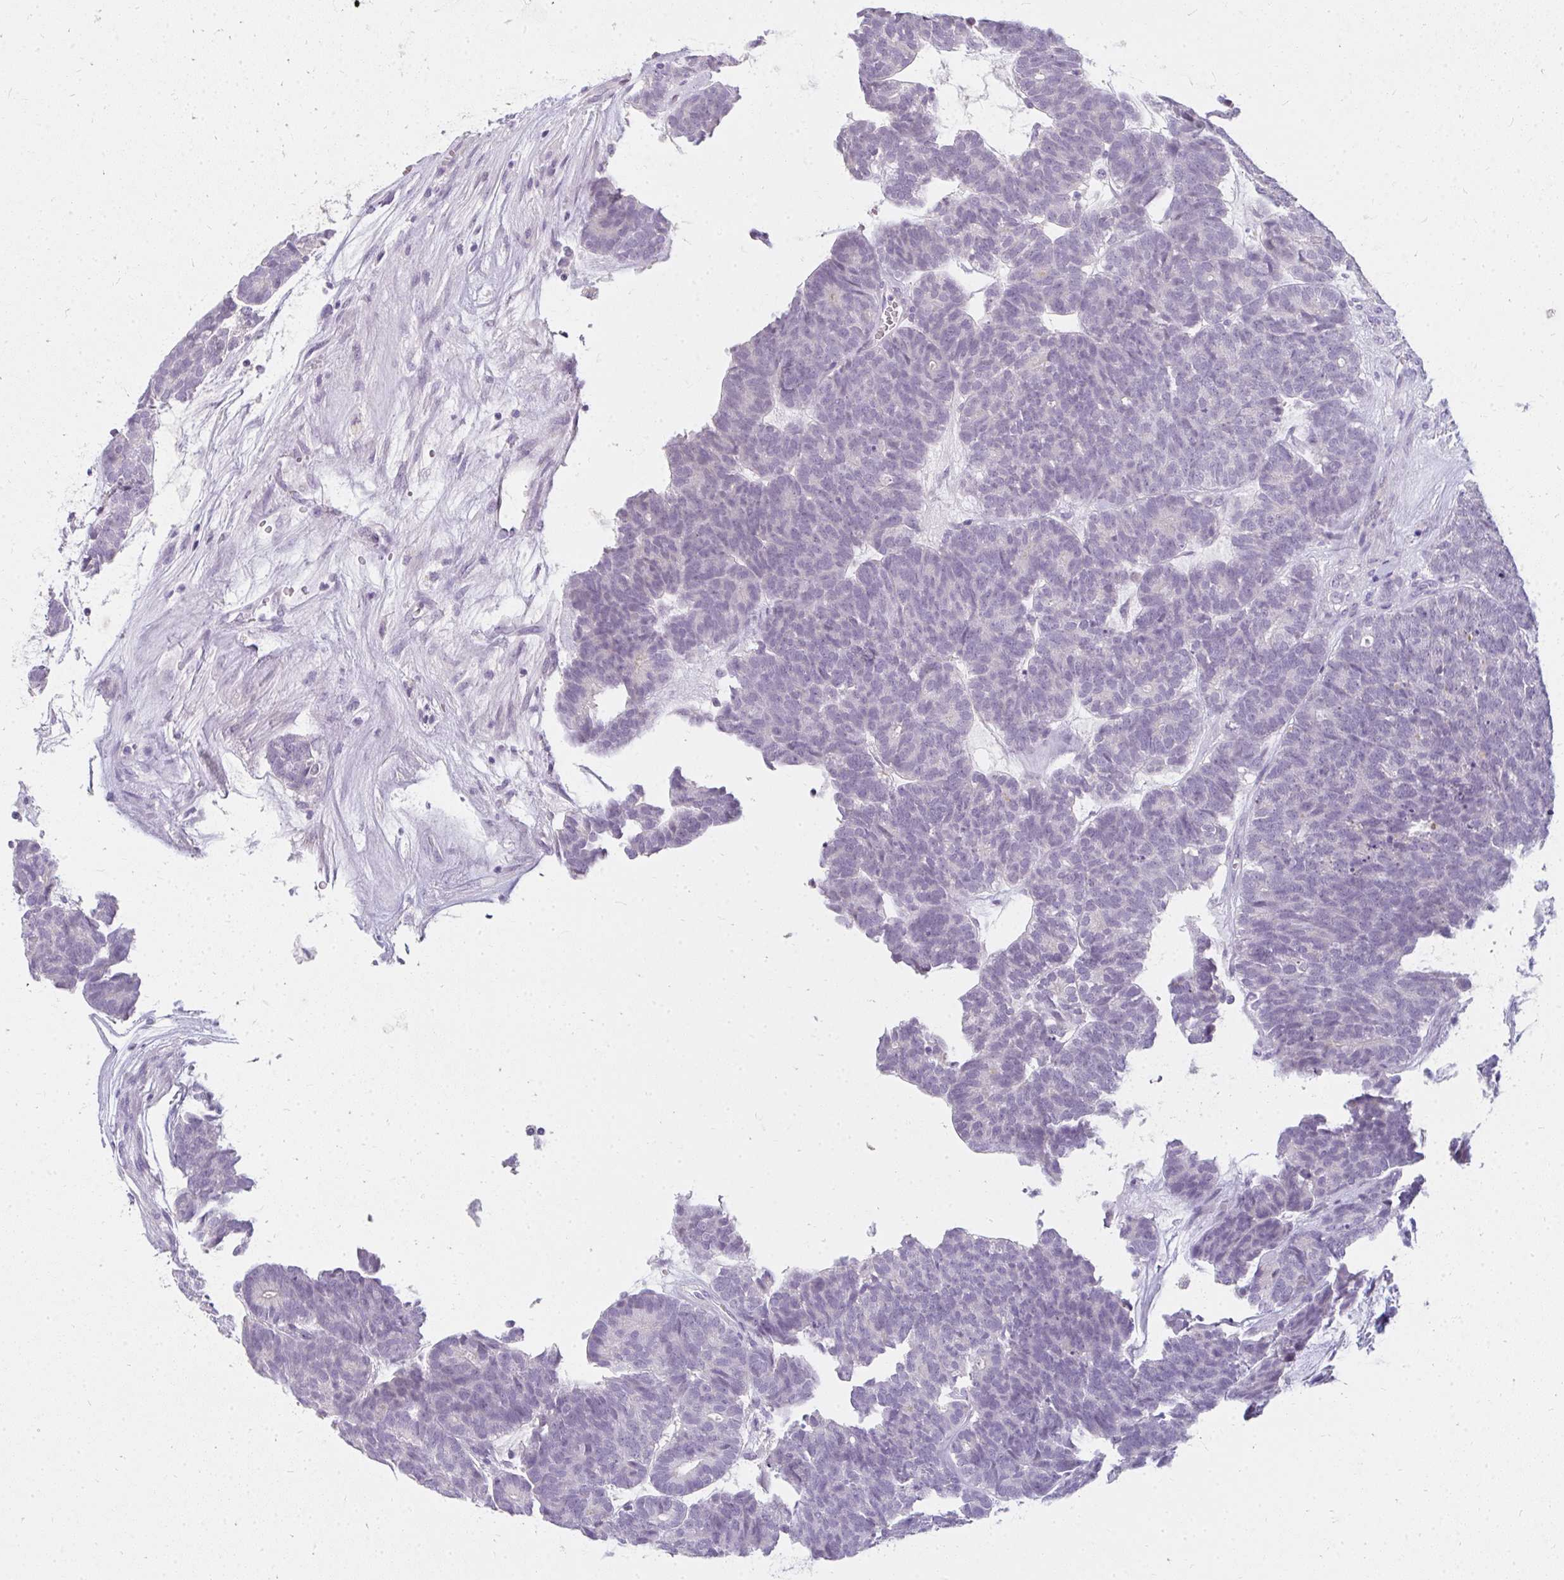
{"staining": {"intensity": "negative", "quantity": "none", "location": "none"}, "tissue": "head and neck cancer", "cell_type": "Tumor cells", "image_type": "cancer", "snomed": [{"axis": "morphology", "description": "Adenocarcinoma, NOS"}, {"axis": "topography", "description": "Head-Neck"}], "caption": "A micrograph of head and neck cancer (adenocarcinoma) stained for a protein shows no brown staining in tumor cells.", "gene": "PPP1R3G", "patient": {"sex": "female", "age": 81}}